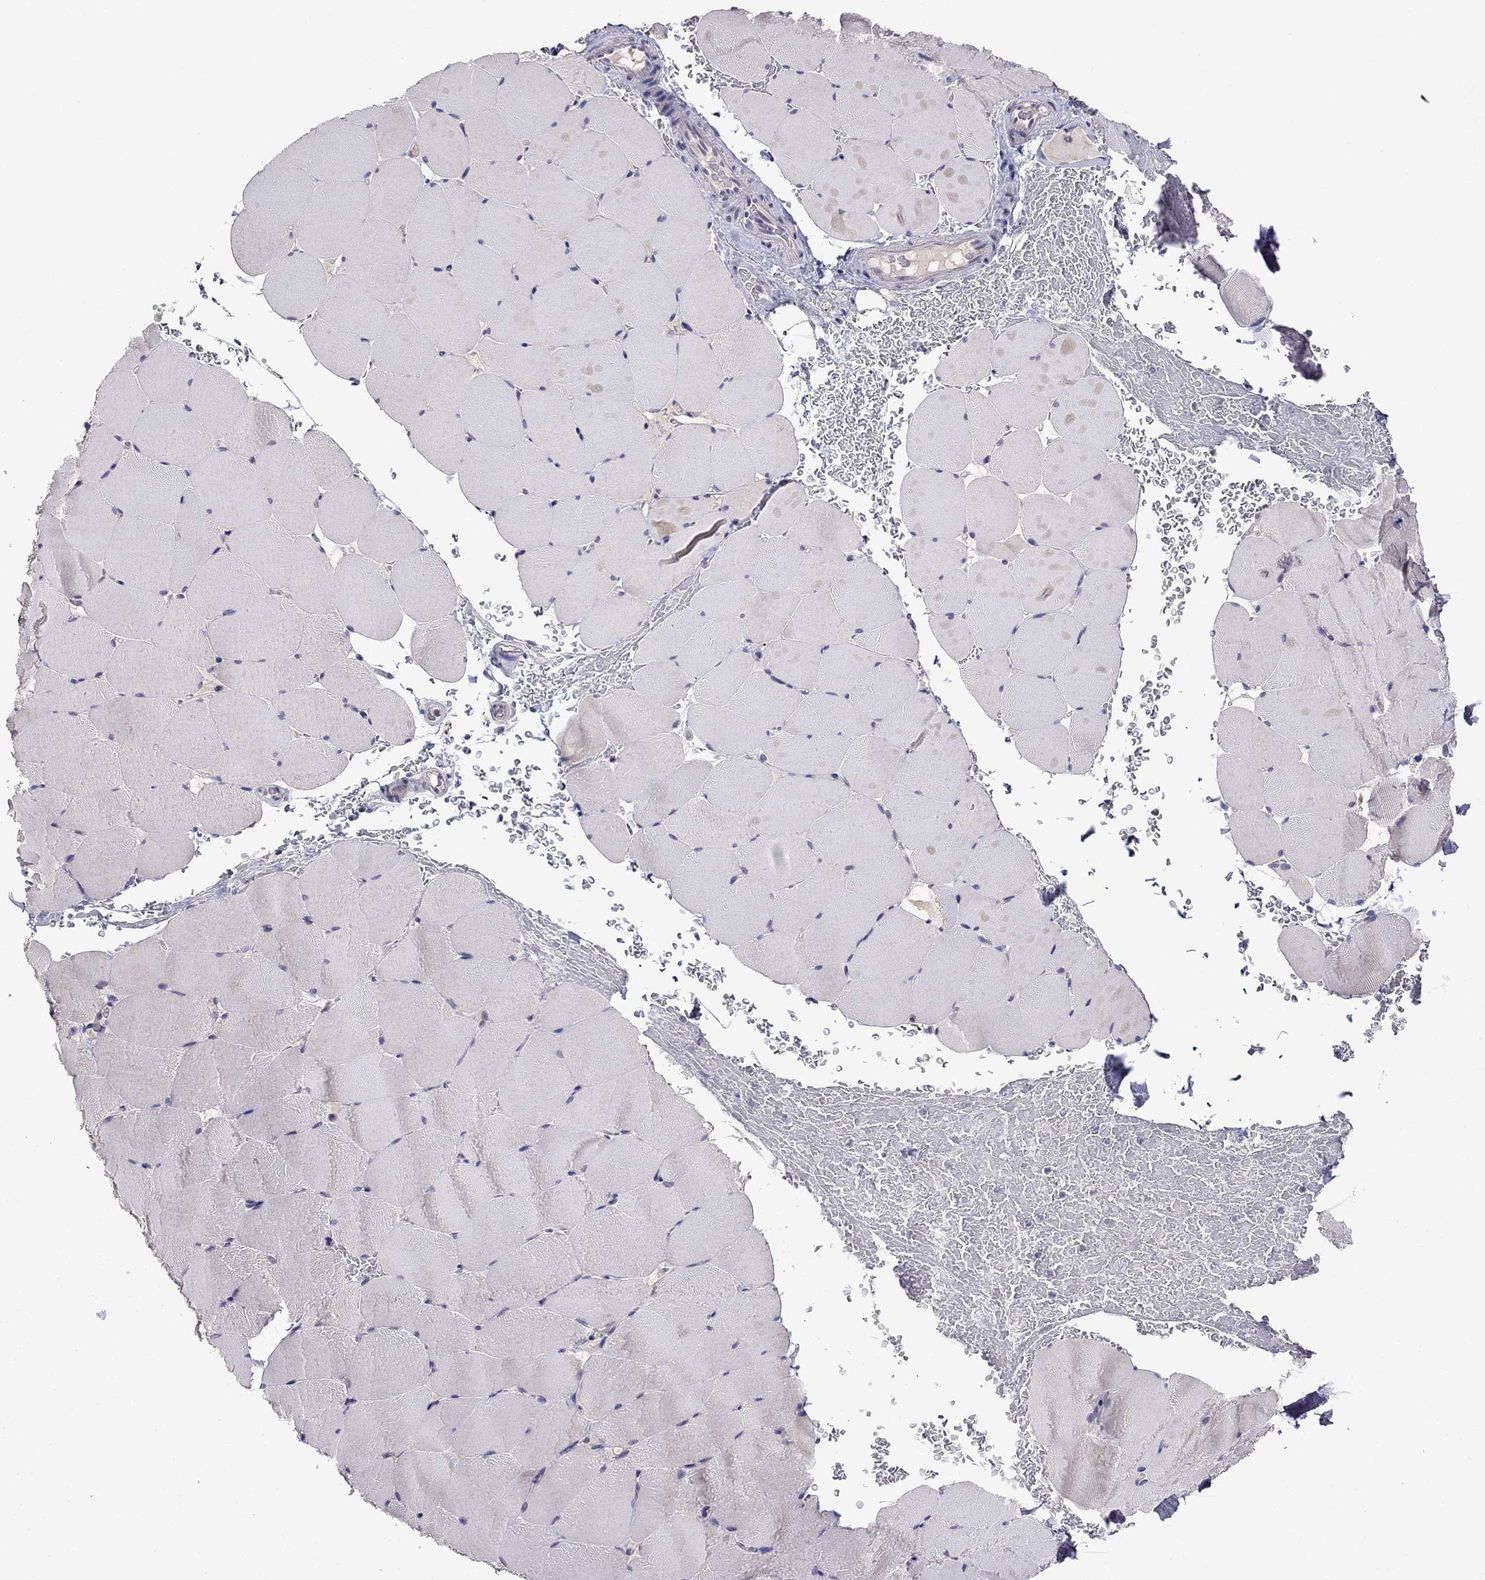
{"staining": {"intensity": "negative", "quantity": "none", "location": "none"}, "tissue": "skeletal muscle", "cell_type": "Myocytes", "image_type": "normal", "snomed": [{"axis": "morphology", "description": "Normal tissue, NOS"}, {"axis": "topography", "description": "Skeletal muscle"}], "caption": "Immunohistochemical staining of benign human skeletal muscle demonstrates no significant expression in myocytes. (Stains: DAB immunohistochemistry (IHC) with hematoxylin counter stain, Microscopy: brightfield microscopy at high magnification).", "gene": "STAR", "patient": {"sex": "female", "age": 37}}